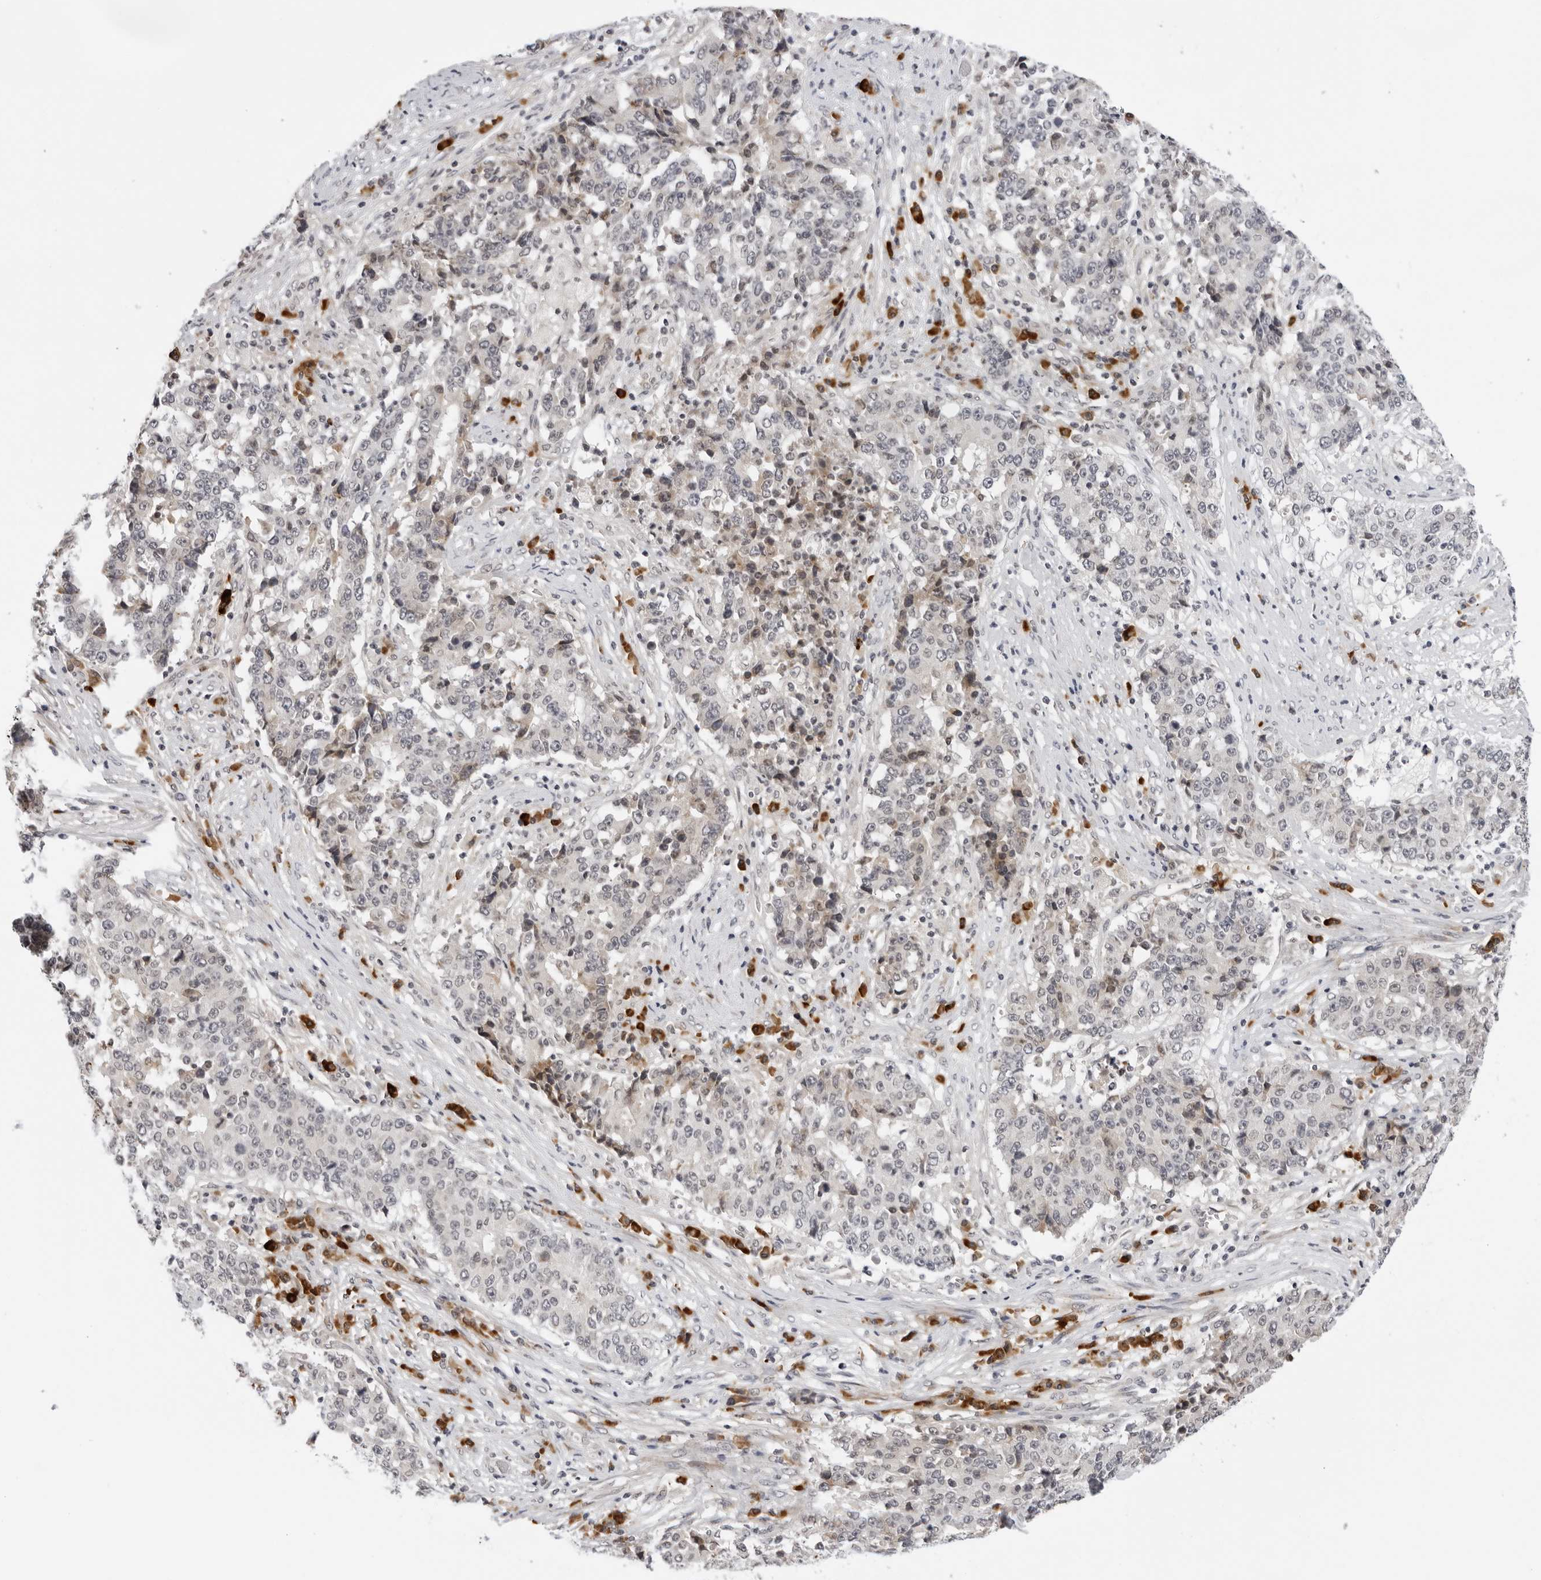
{"staining": {"intensity": "negative", "quantity": "none", "location": "none"}, "tissue": "stomach cancer", "cell_type": "Tumor cells", "image_type": "cancer", "snomed": [{"axis": "morphology", "description": "Adenocarcinoma, NOS"}, {"axis": "topography", "description": "Stomach"}], "caption": "Protein analysis of stomach adenocarcinoma exhibits no significant positivity in tumor cells.", "gene": "IL17RA", "patient": {"sex": "male", "age": 59}}